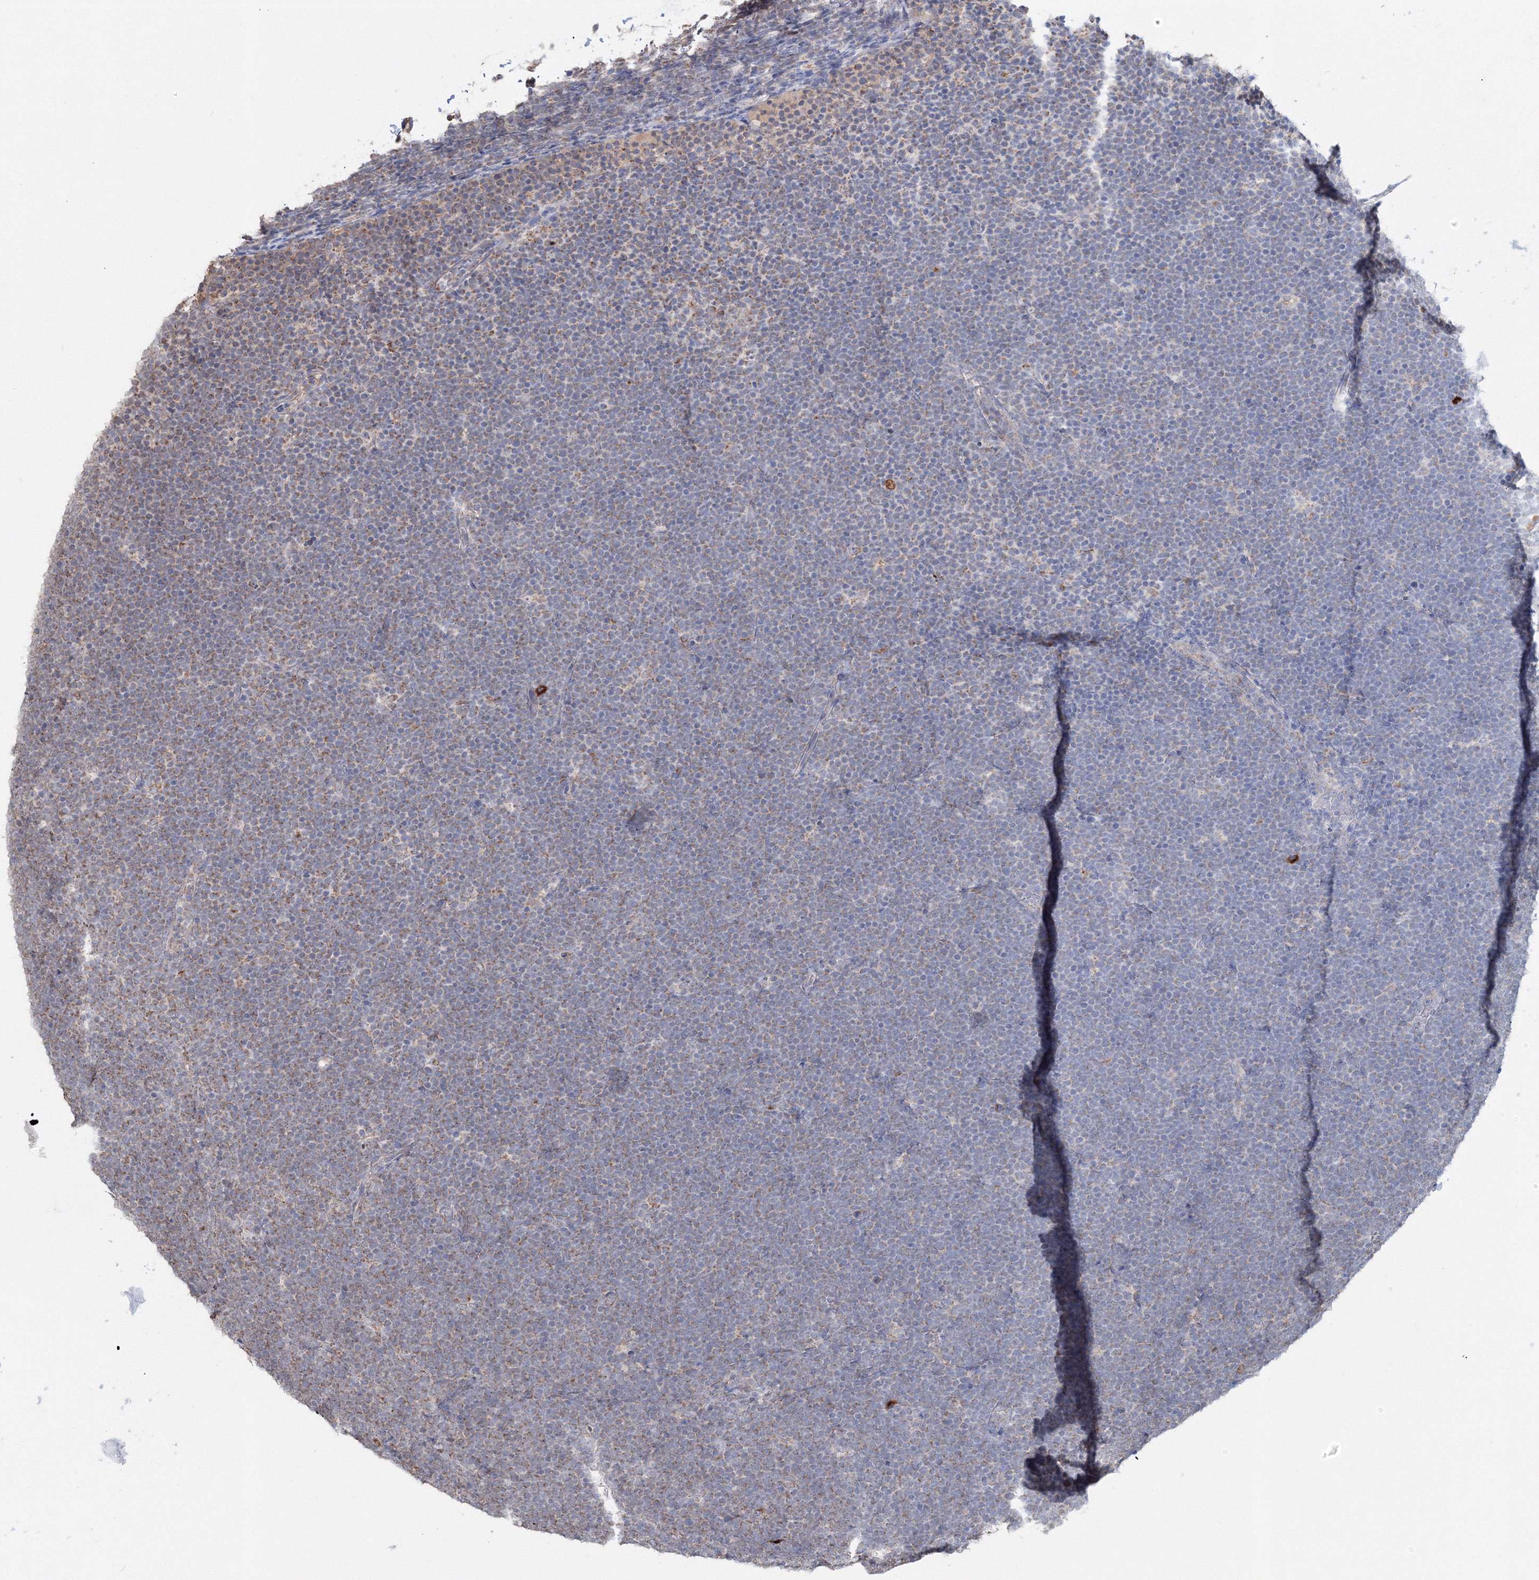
{"staining": {"intensity": "weak", "quantity": "<25%", "location": "cytoplasmic/membranous"}, "tissue": "lymphoma", "cell_type": "Tumor cells", "image_type": "cancer", "snomed": [{"axis": "morphology", "description": "Malignant lymphoma, non-Hodgkin's type, High grade"}, {"axis": "topography", "description": "Lymph node"}], "caption": "Immunohistochemical staining of human malignant lymphoma, non-Hodgkin's type (high-grade) shows no significant expression in tumor cells.", "gene": "PEX13", "patient": {"sex": "male", "age": 13}}